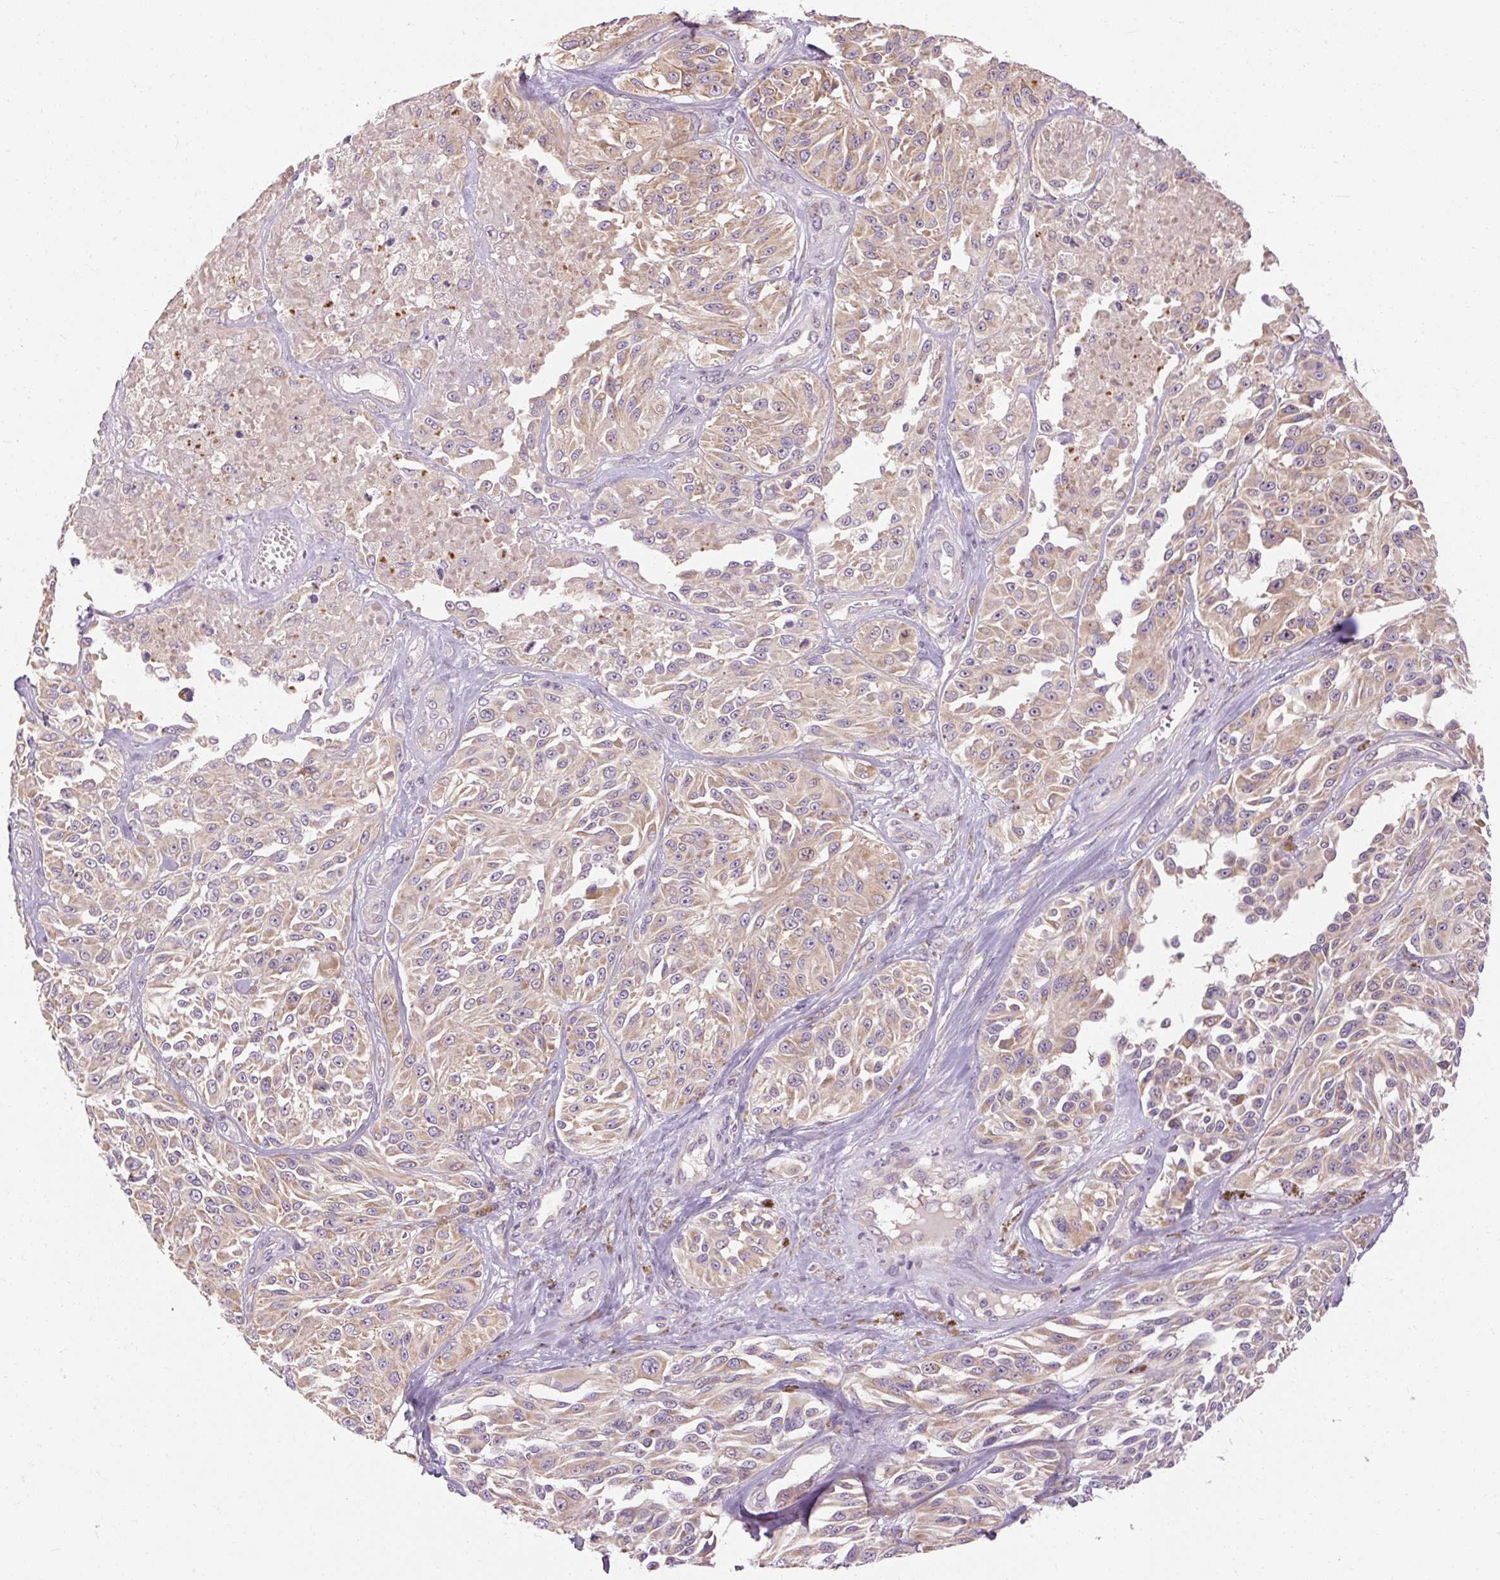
{"staining": {"intensity": "weak", "quantity": "25%-75%", "location": "cytoplasmic/membranous"}, "tissue": "melanoma", "cell_type": "Tumor cells", "image_type": "cancer", "snomed": [{"axis": "morphology", "description": "Malignant melanoma, NOS"}, {"axis": "topography", "description": "Skin"}], "caption": "Malignant melanoma was stained to show a protein in brown. There is low levels of weak cytoplasmic/membranous staining in about 25%-75% of tumor cells.", "gene": "PRSS48", "patient": {"sex": "male", "age": 94}}